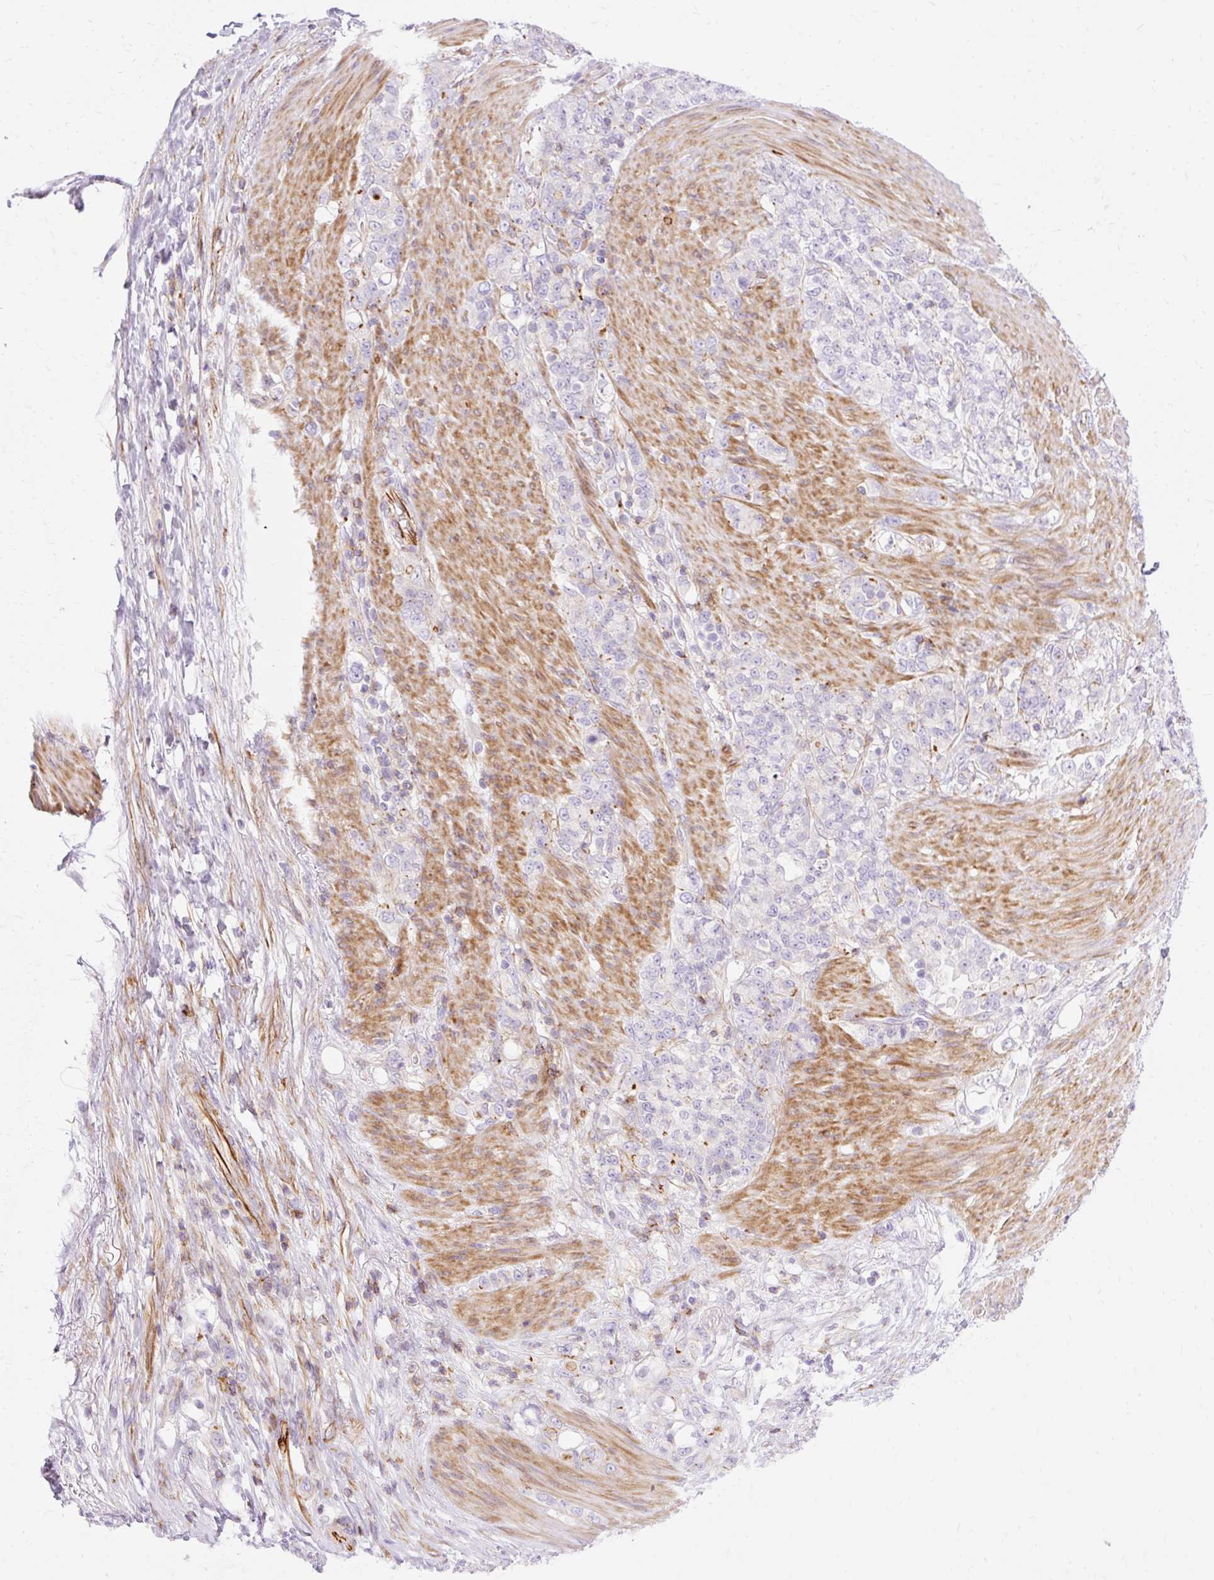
{"staining": {"intensity": "negative", "quantity": "none", "location": "none"}, "tissue": "stomach cancer", "cell_type": "Tumor cells", "image_type": "cancer", "snomed": [{"axis": "morphology", "description": "Adenocarcinoma, NOS"}, {"axis": "topography", "description": "Stomach"}], "caption": "The image demonstrates no staining of tumor cells in stomach cancer.", "gene": "CORO7-PAM16", "patient": {"sex": "female", "age": 79}}